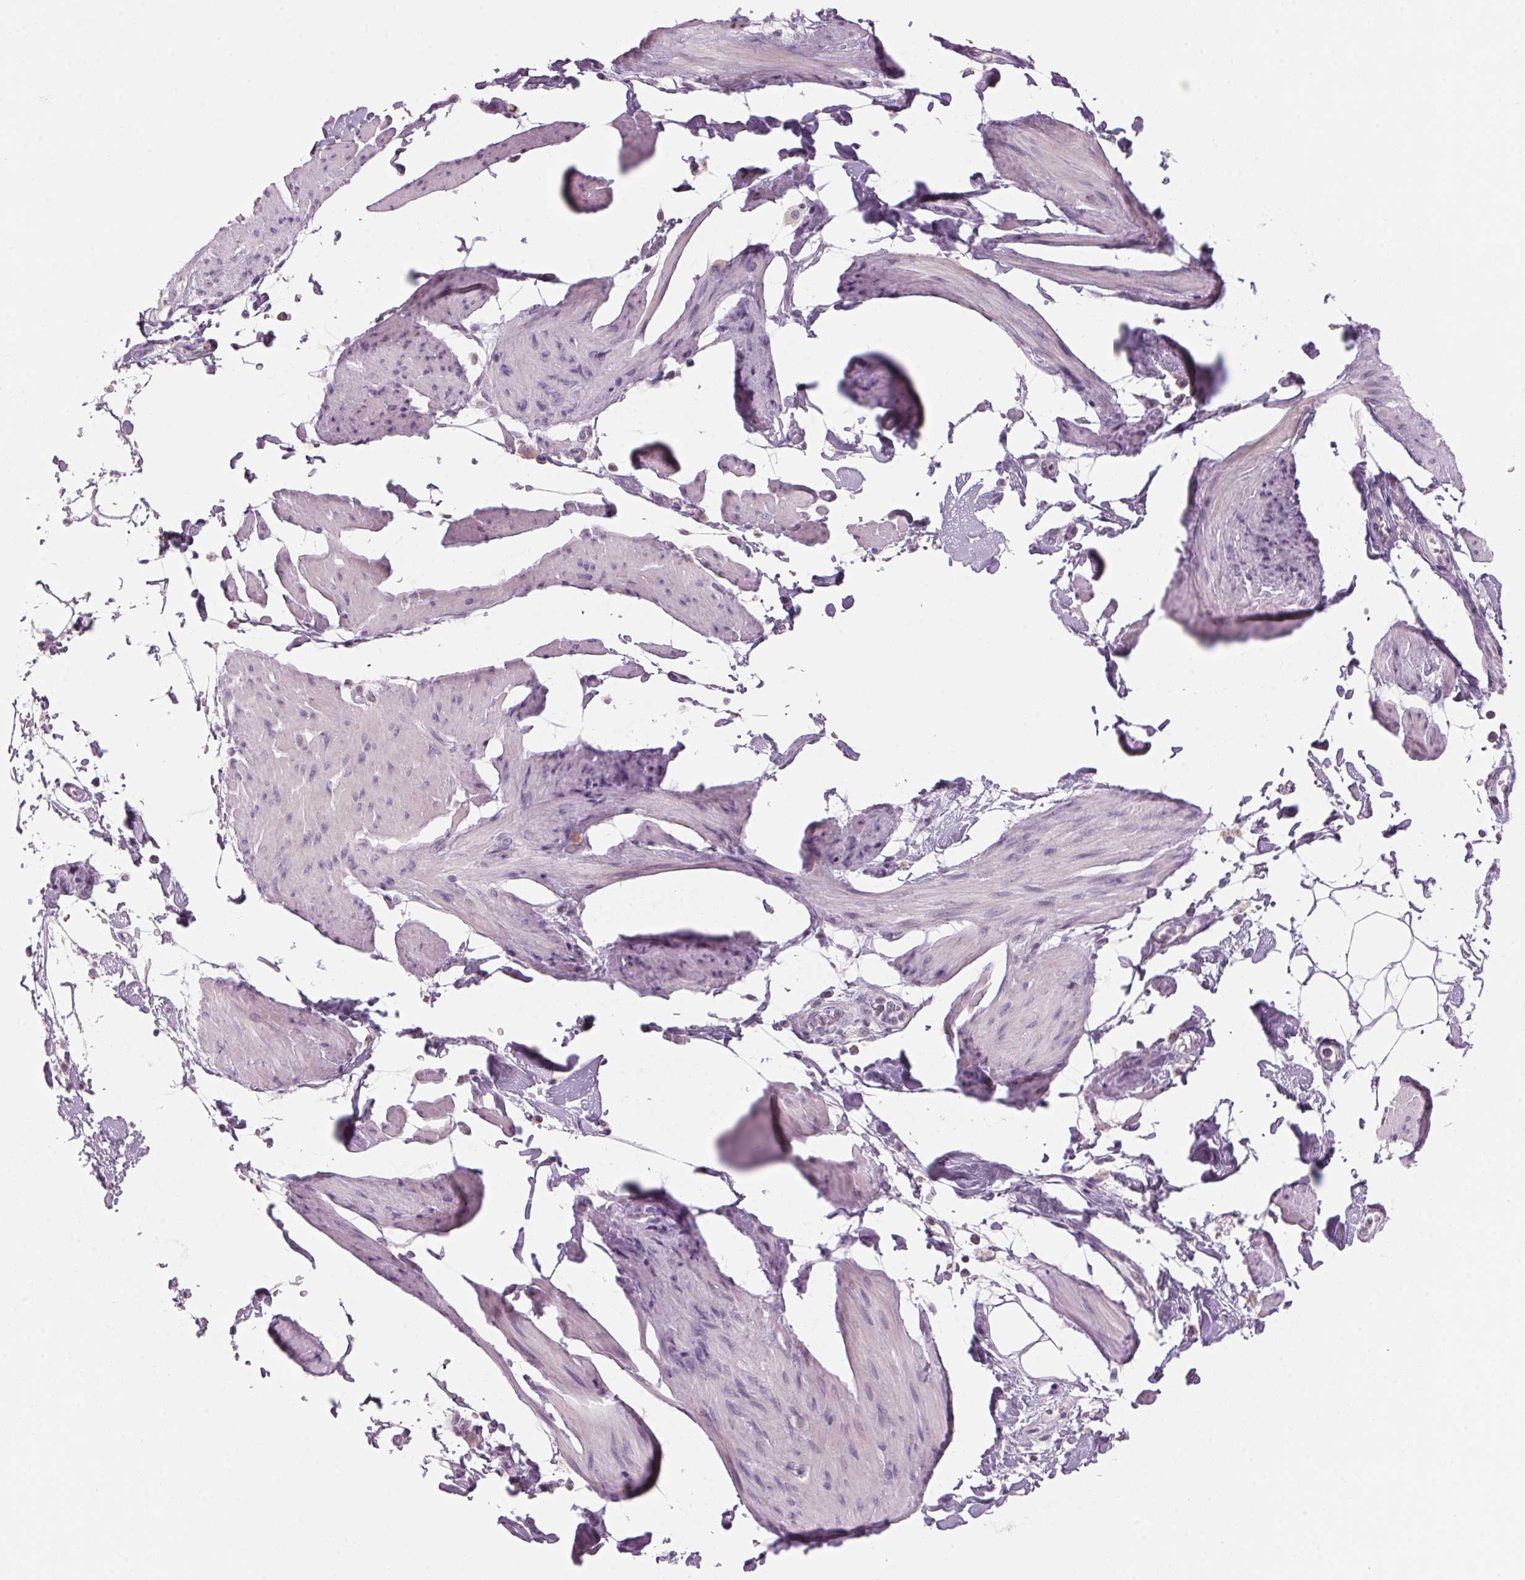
{"staining": {"intensity": "negative", "quantity": "none", "location": "none"}, "tissue": "smooth muscle", "cell_type": "Smooth muscle cells", "image_type": "normal", "snomed": [{"axis": "morphology", "description": "Normal tissue, NOS"}, {"axis": "topography", "description": "Adipose tissue"}, {"axis": "topography", "description": "Smooth muscle"}, {"axis": "topography", "description": "Peripheral nerve tissue"}], "caption": "This image is of unremarkable smooth muscle stained with IHC to label a protein in brown with the nuclei are counter-stained blue. There is no staining in smooth muscle cells.", "gene": "ADAM20", "patient": {"sex": "male", "age": 83}}